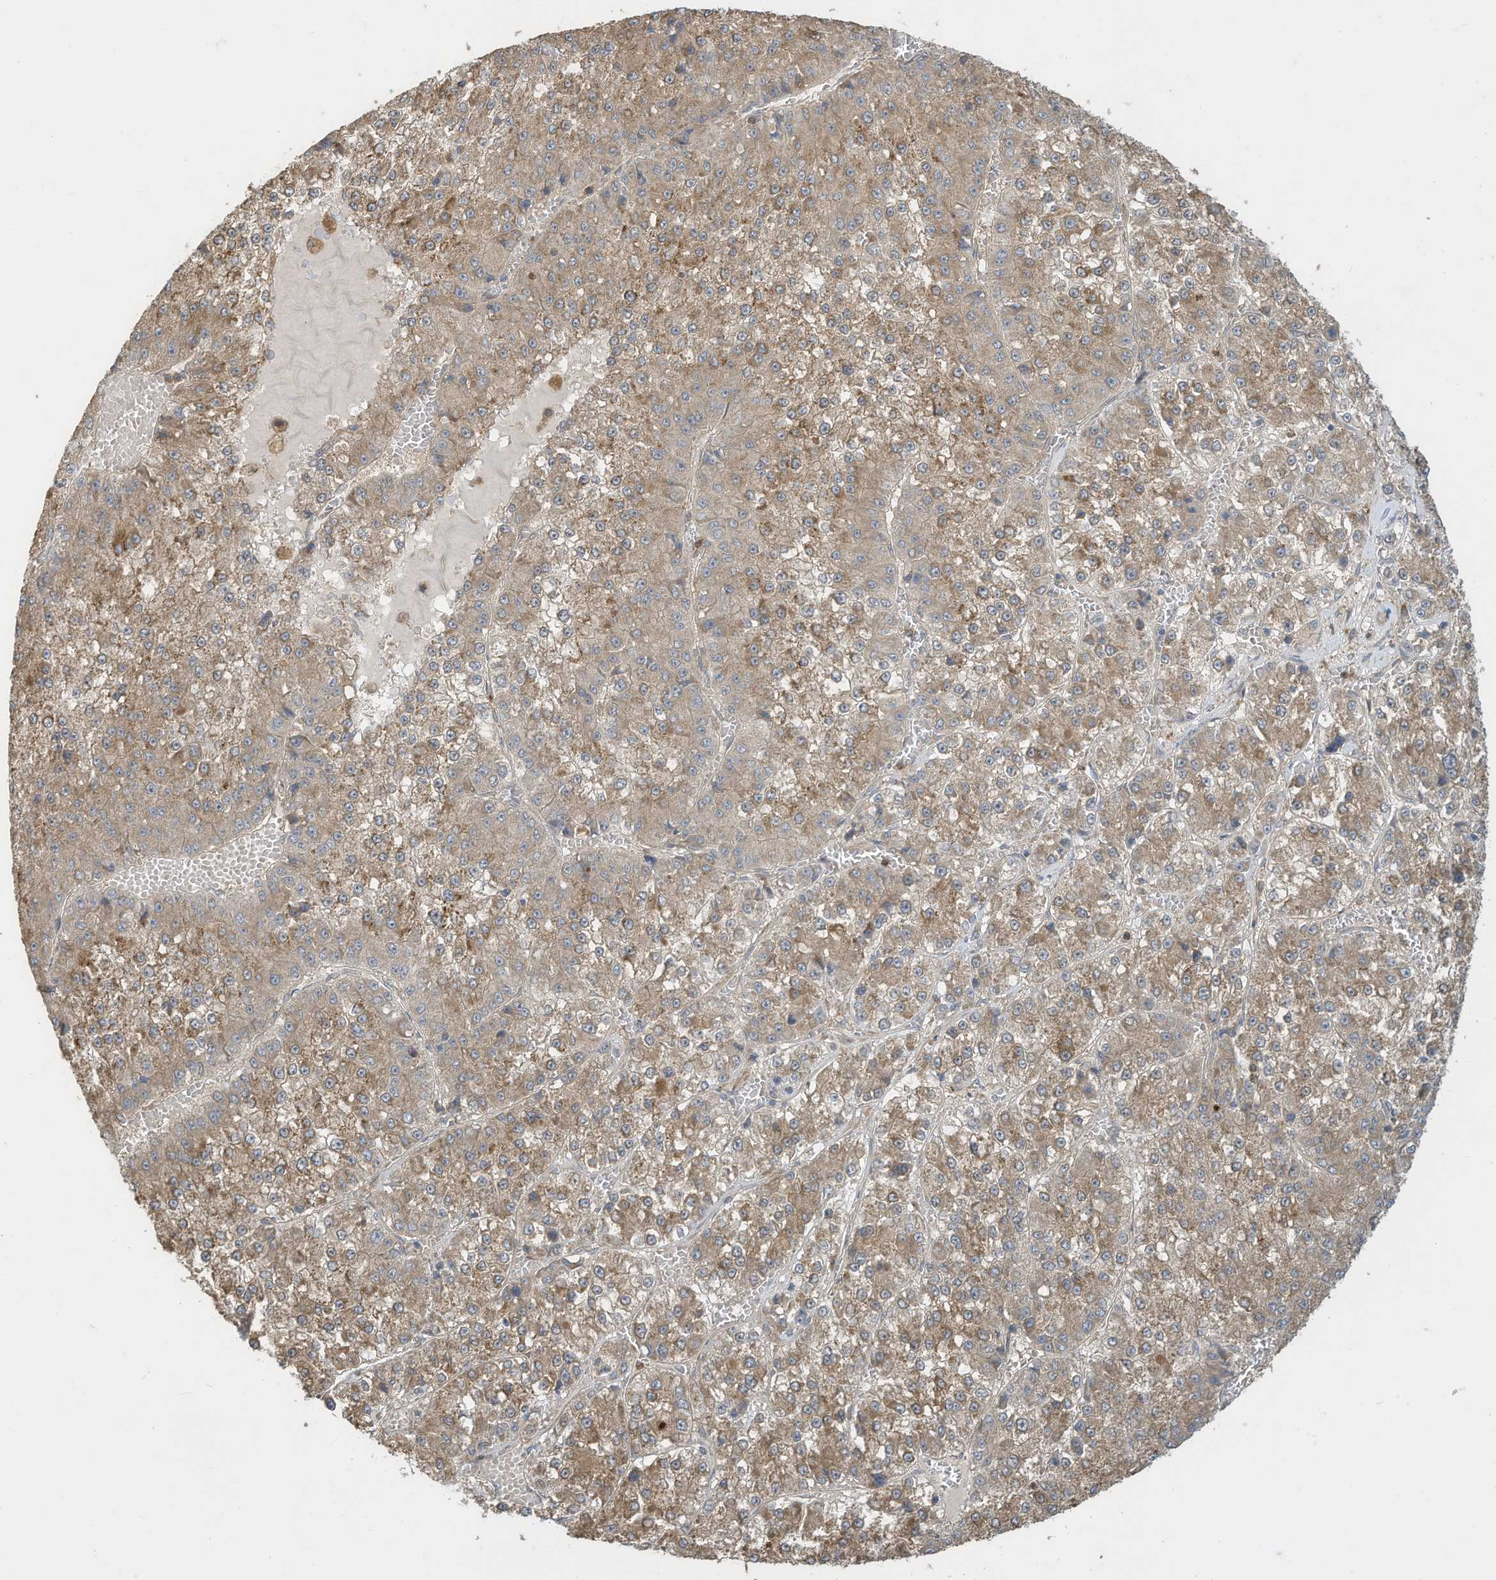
{"staining": {"intensity": "moderate", "quantity": ">75%", "location": "cytoplasmic/membranous"}, "tissue": "liver cancer", "cell_type": "Tumor cells", "image_type": "cancer", "snomed": [{"axis": "morphology", "description": "Carcinoma, Hepatocellular, NOS"}, {"axis": "topography", "description": "Liver"}], "caption": "Moderate cytoplasmic/membranous protein positivity is identified in about >75% of tumor cells in liver hepatocellular carcinoma.", "gene": "ADI1", "patient": {"sex": "female", "age": 73}}